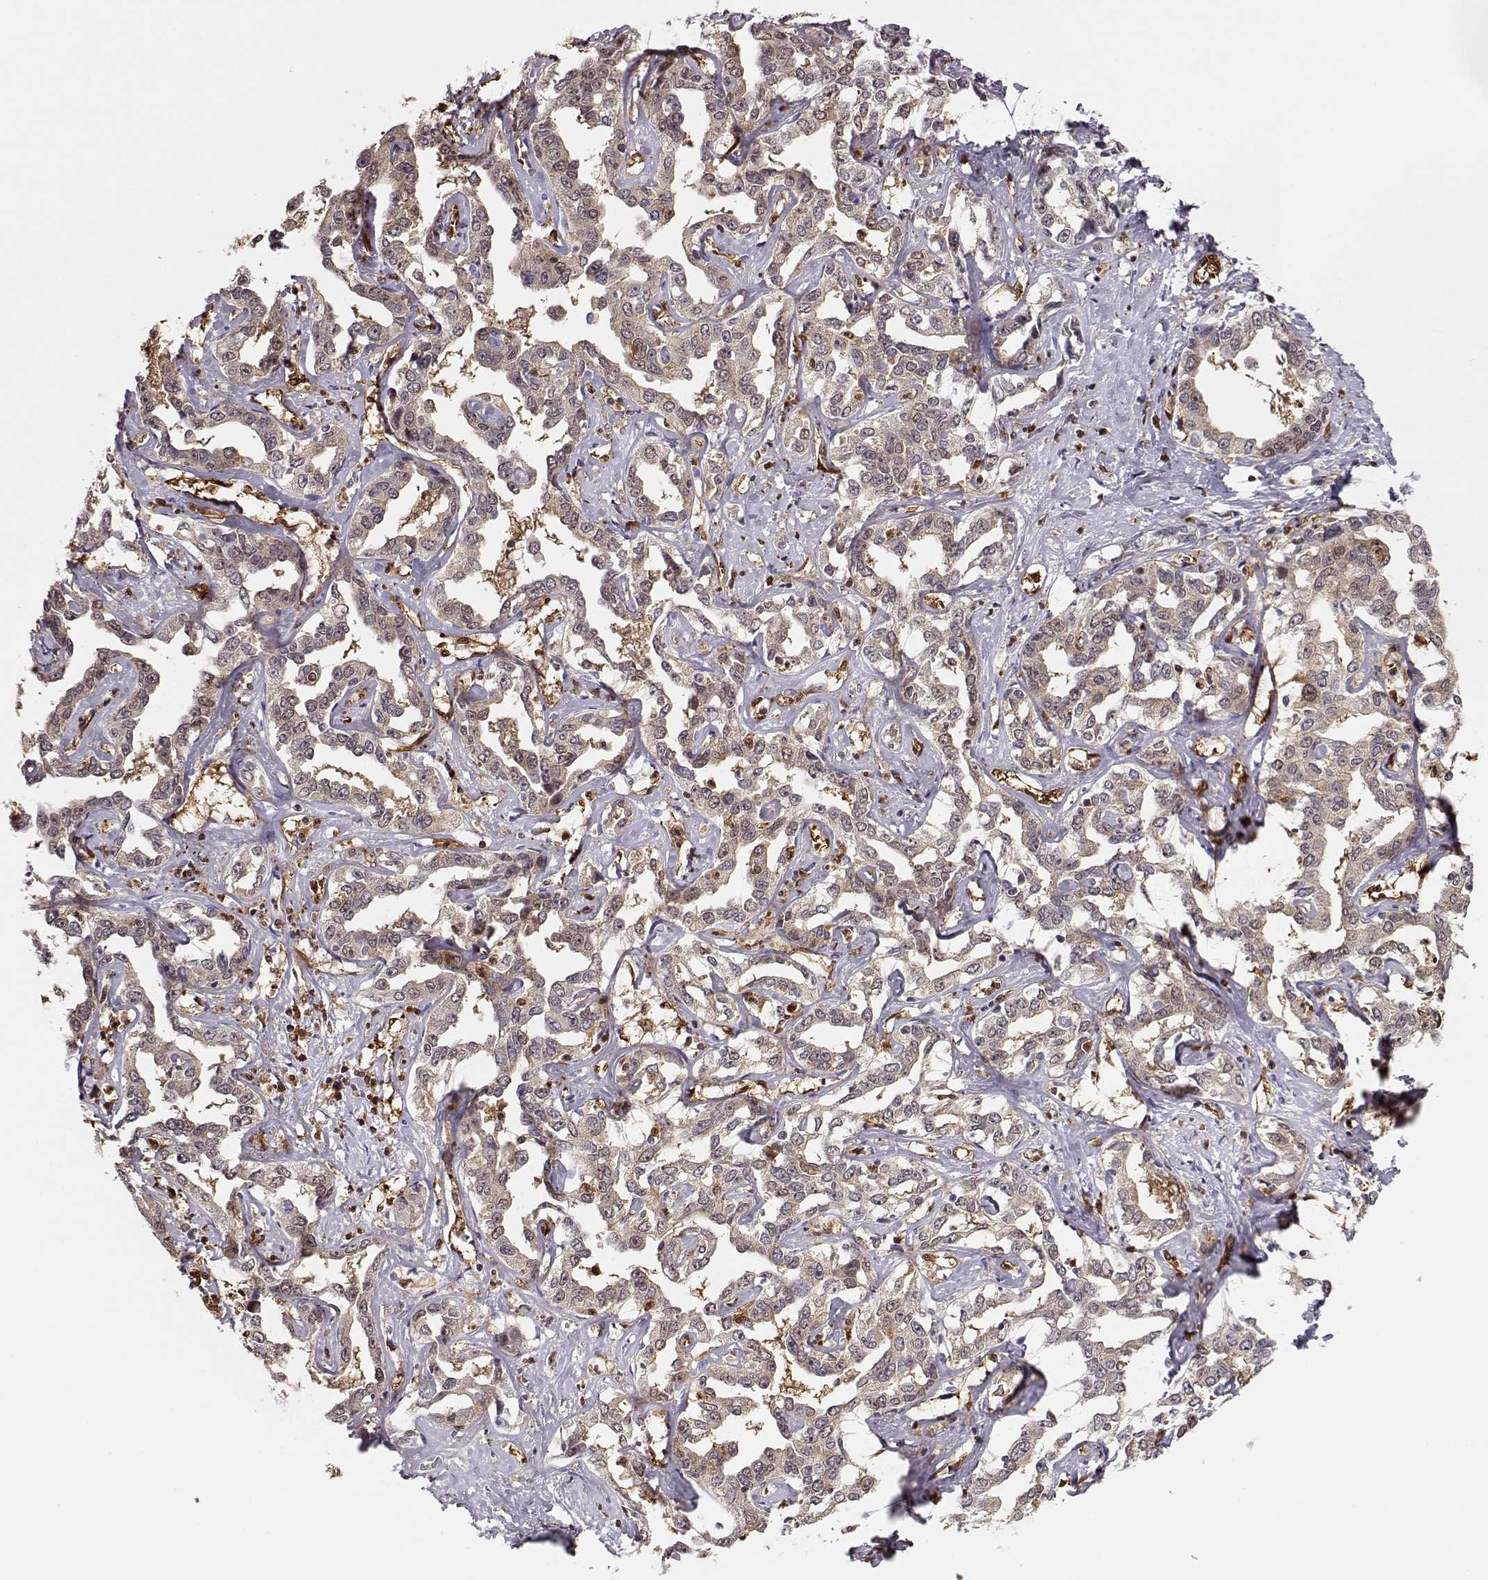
{"staining": {"intensity": "negative", "quantity": "none", "location": "none"}, "tissue": "liver cancer", "cell_type": "Tumor cells", "image_type": "cancer", "snomed": [{"axis": "morphology", "description": "Cholangiocarcinoma"}, {"axis": "topography", "description": "Liver"}], "caption": "High magnification brightfield microscopy of cholangiocarcinoma (liver) stained with DAB (brown) and counterstained with hematoxylin (blue): tumor cells show no significant expression.", "gene": "PNP", "patient": {"sex": "male", "age": 59}}